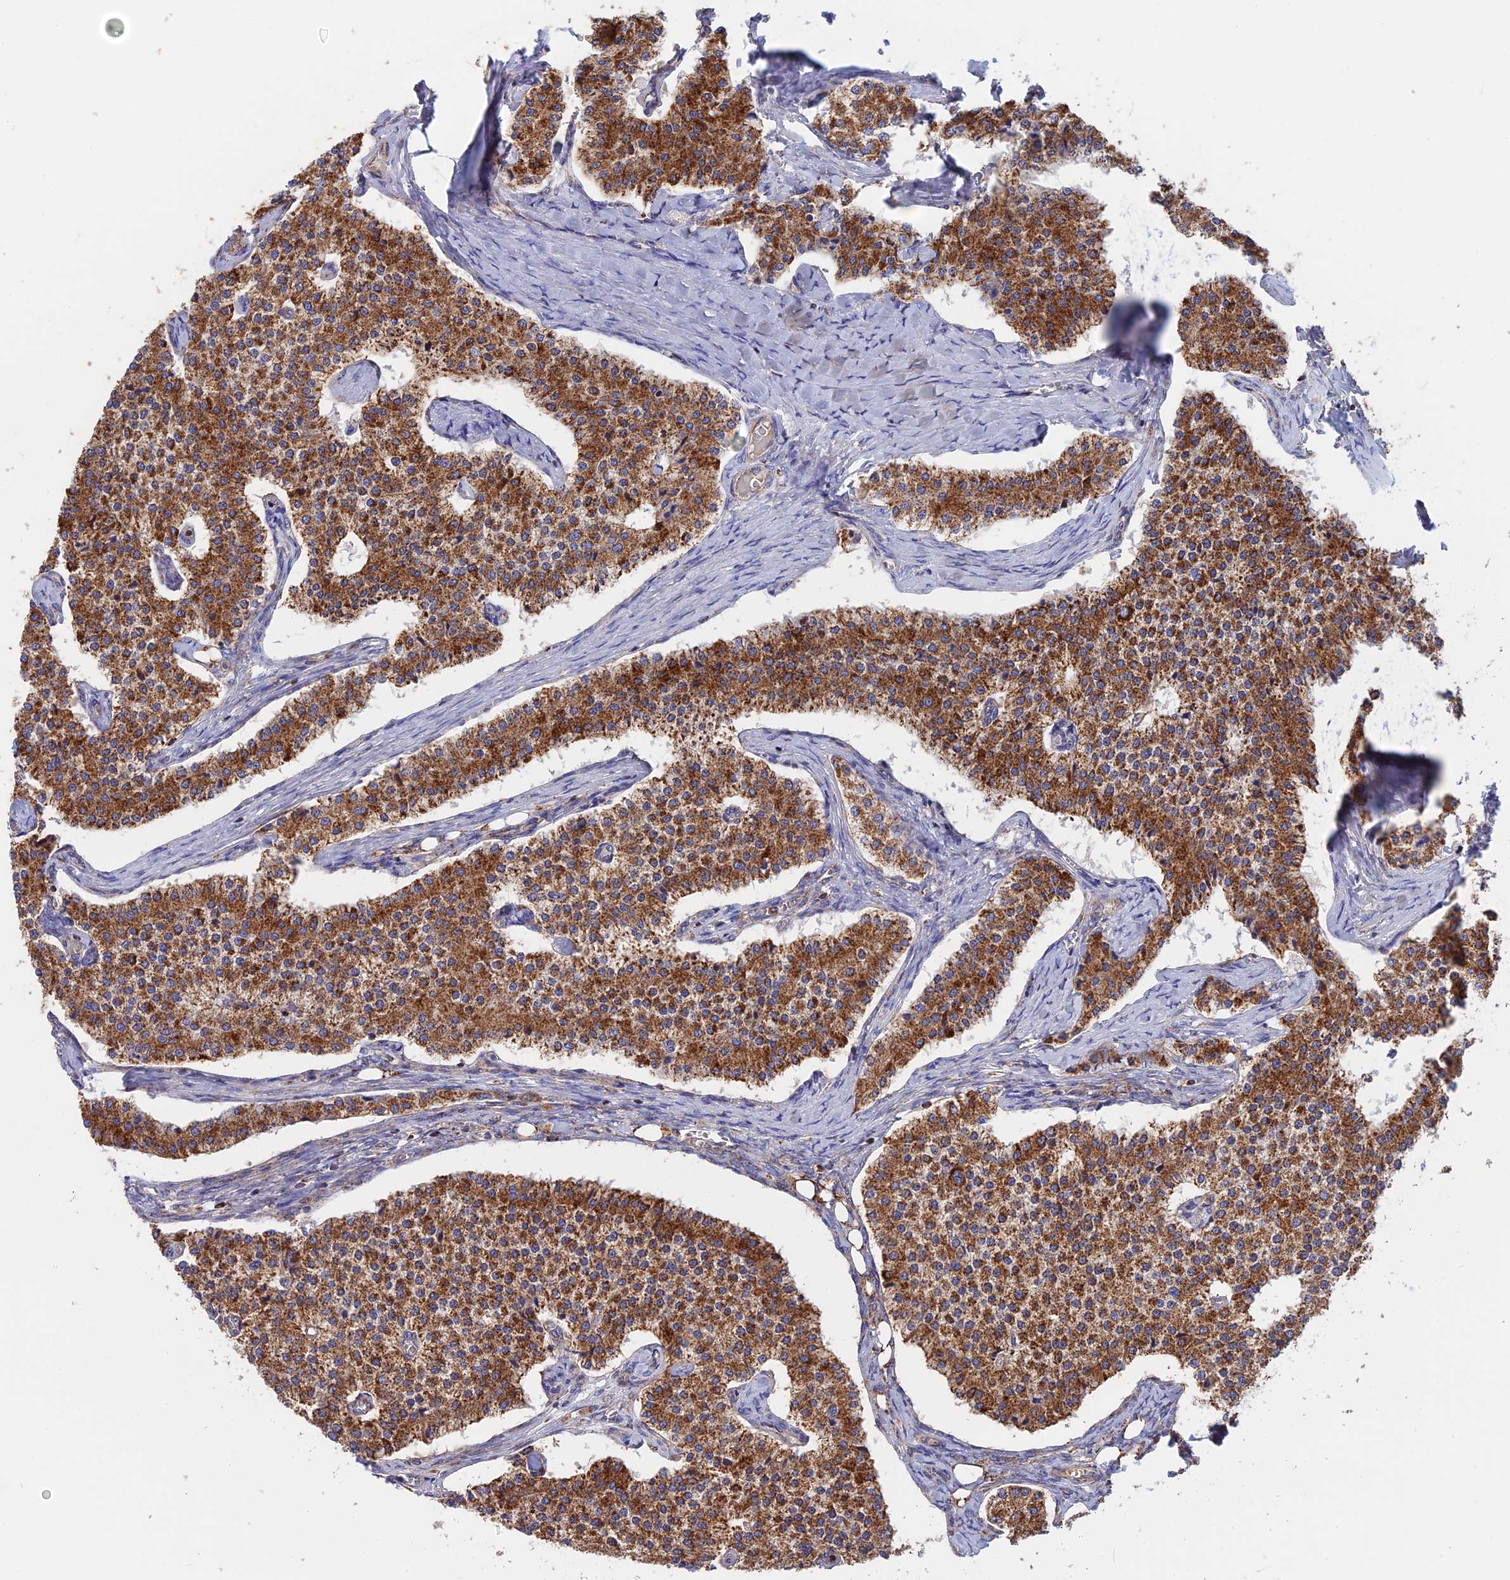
{"staining": {"intensity": "strong", "quantity": ">75%", "location": "cytoplasmic/membranous"}, "tissue": "carcinoid", "cell_type": "Tumor cells", "image_type": "cancer", "snomed": [{"axis": "morphology", "description": "Carcinoid, malignant, NOS"}, {"axis": "topography", "description": "Colon"}], "caption": "Protein analysis of malignant carcinoid tissue demonstrates strong cytoplasmic/membranous staining in about >75% of tumor cells.", "gene": "GCDH", "patient": {"sex": "female", "age": 52}}